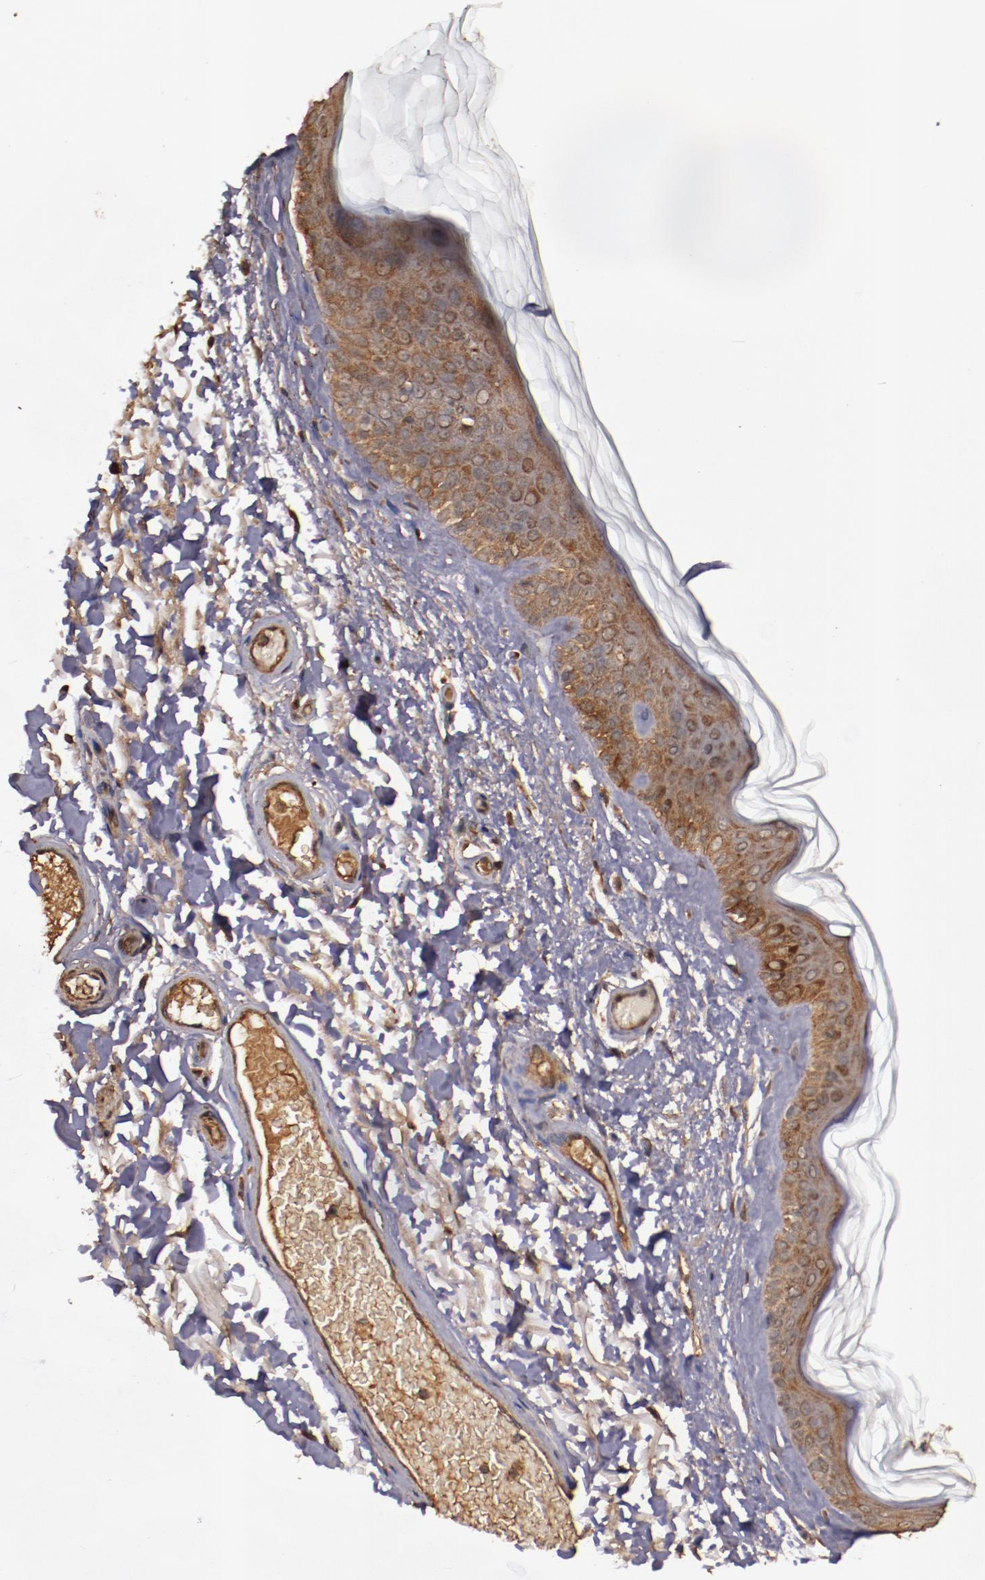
{"staining": {"intensity": "moderate", "quantity": ">75%", "location": "cytoplasmic/membranous"}, "tissue": "skin", "cell_type": "Fibroblasts", "image_type": "normal", "snomed": [{"axis": "morphology", "description": "Normal tissue, NOS"}, {"axis": "topography", "description": "Skin"}], "caption": "An image of human skin stained for a protein exhibits moderate cytoplasmic/membranous brown staining in fibroblasts.", "gene": "TXNDC16", "patient": {"sex": "male", "age": 63}}